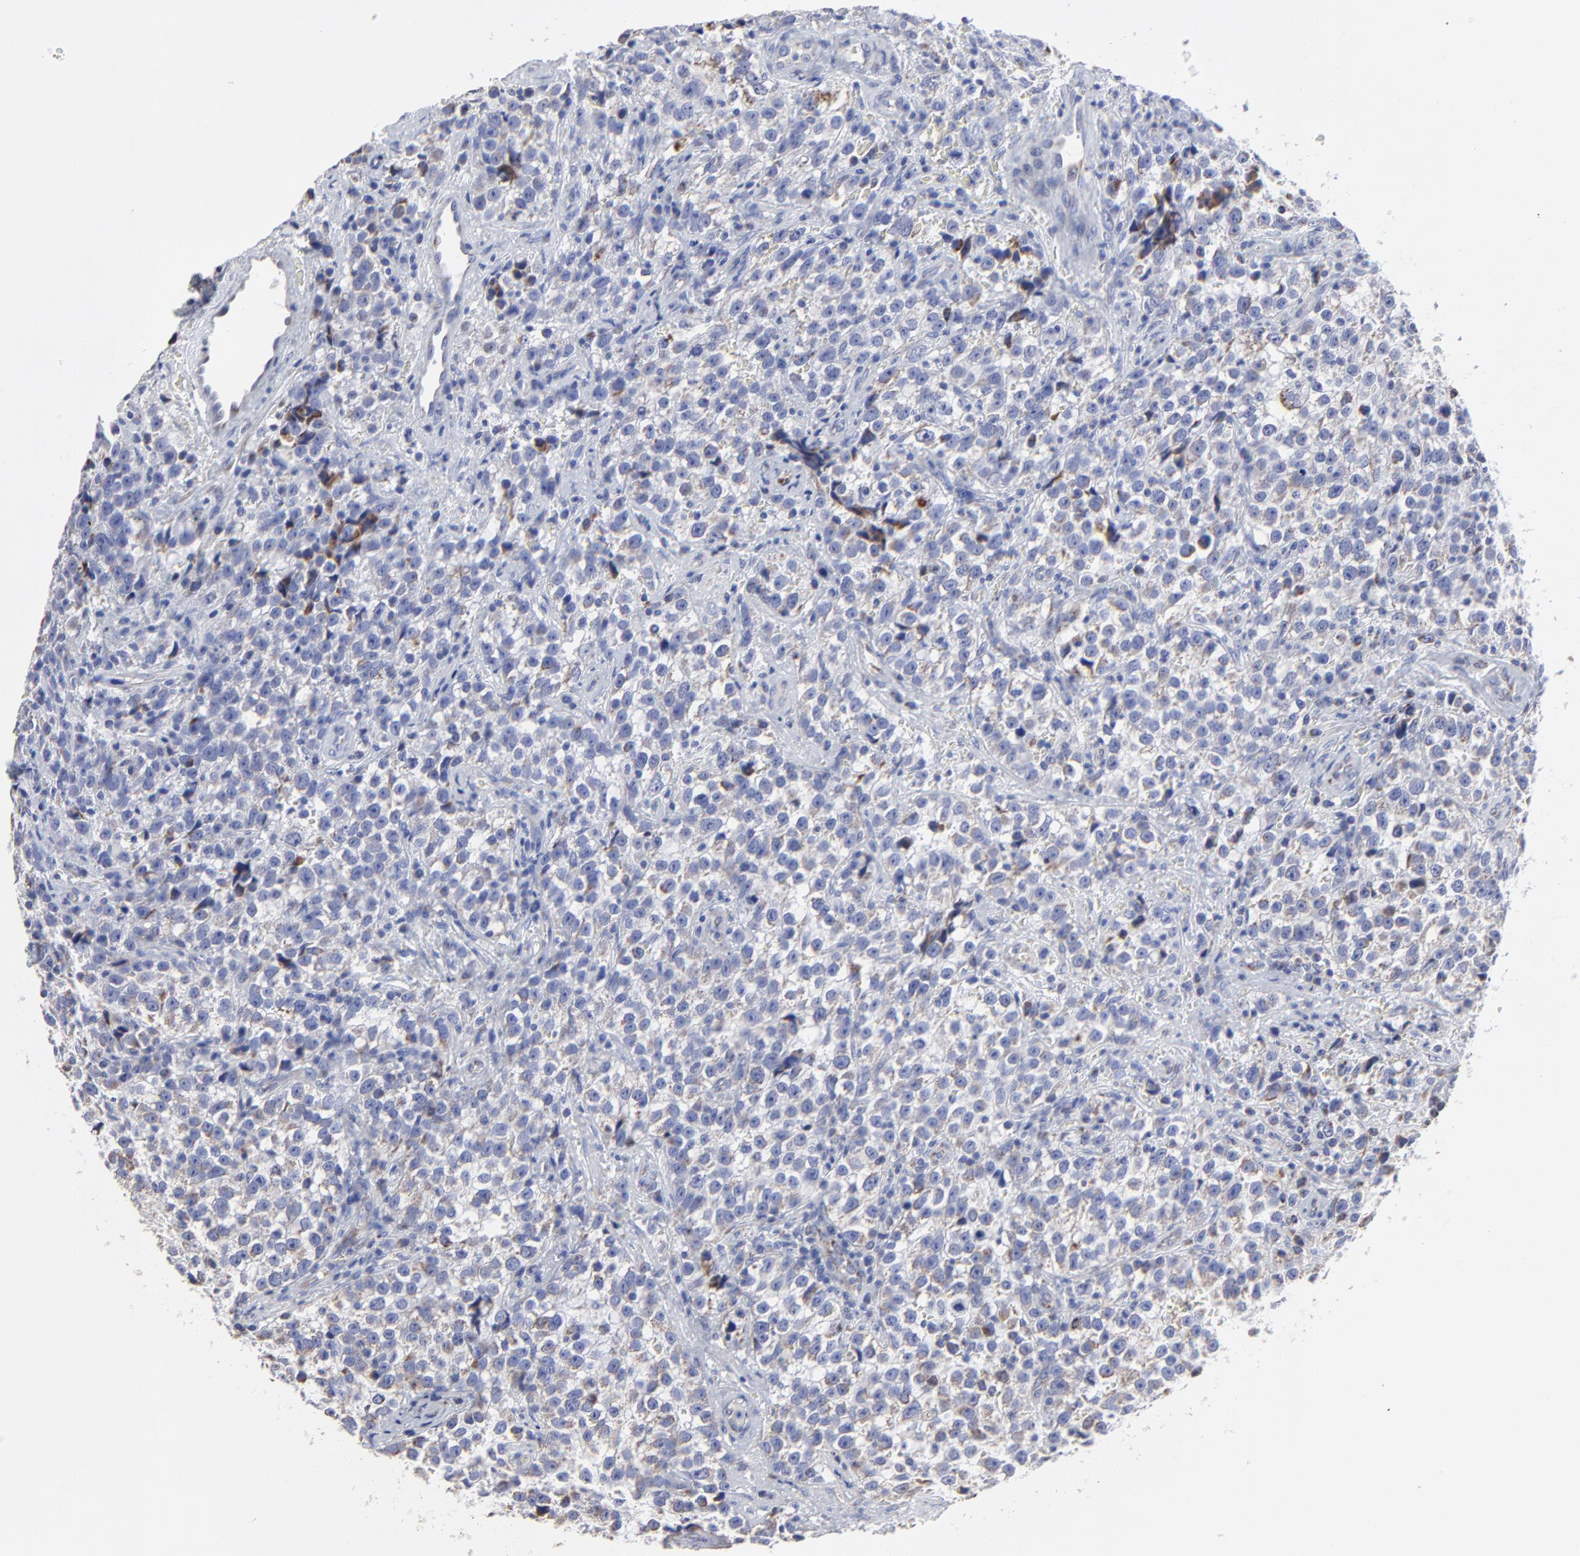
{"staining": {"intensity": "weak", "quantity": "<25%", "location": "cytoplasmic/membranous"}, "tissue": "testis cancer", "cell_type": "Tumor cells", "image_type": "cancer", "snomed": [{"axis": "morphology", "description": "Seminoma, NOS"}, {"axis": "topography", "description": "Testis"}], "caption": "Photomicrograph shows no significant protein expression in tumor cells of seminoma (testis).", "gene": "PINK1", "patient": {"sex": "male", "age": 38}}